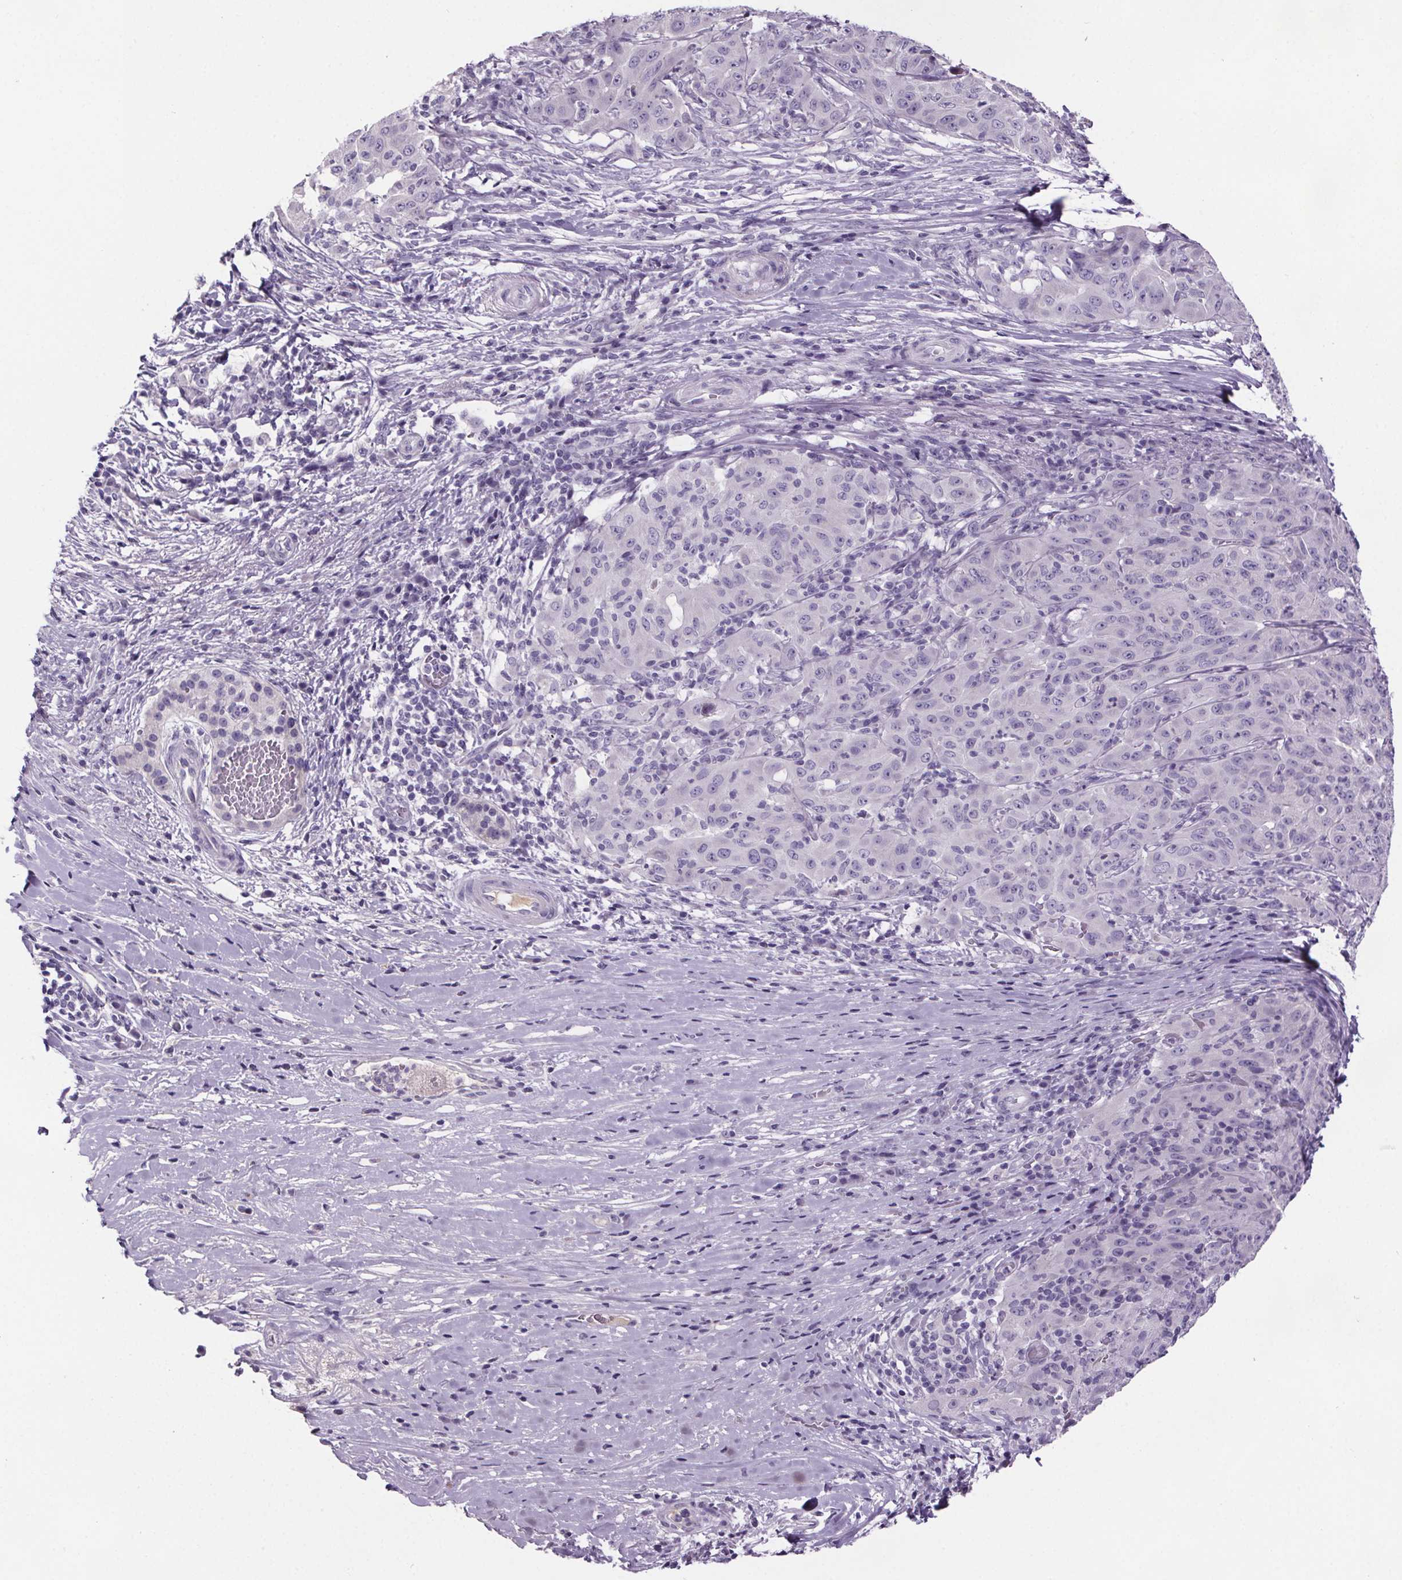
{"staining": {"intensity": "negative", "quantity": "none", "location": "none"}, "tissue": "pancreatic cancer", "cell_type": "Tumor cells", "image_type": "cancer", "snomed": [{"axis": "morphology", "description": "Adenocarcinoma, NOS"}, {"axis": "topography", "description": "Pancreas"}], "caption": "Tumor cells show no significant protein positivity in pancreatic cancer (adenocarcinoma). (Brightfield microscopy of DAB (3,3'-diaminobenzidine) immunohistochemistry (IHC) at high magnification).", "gene": "CUBN", "patient": {"sex": "male", "age": 63}}